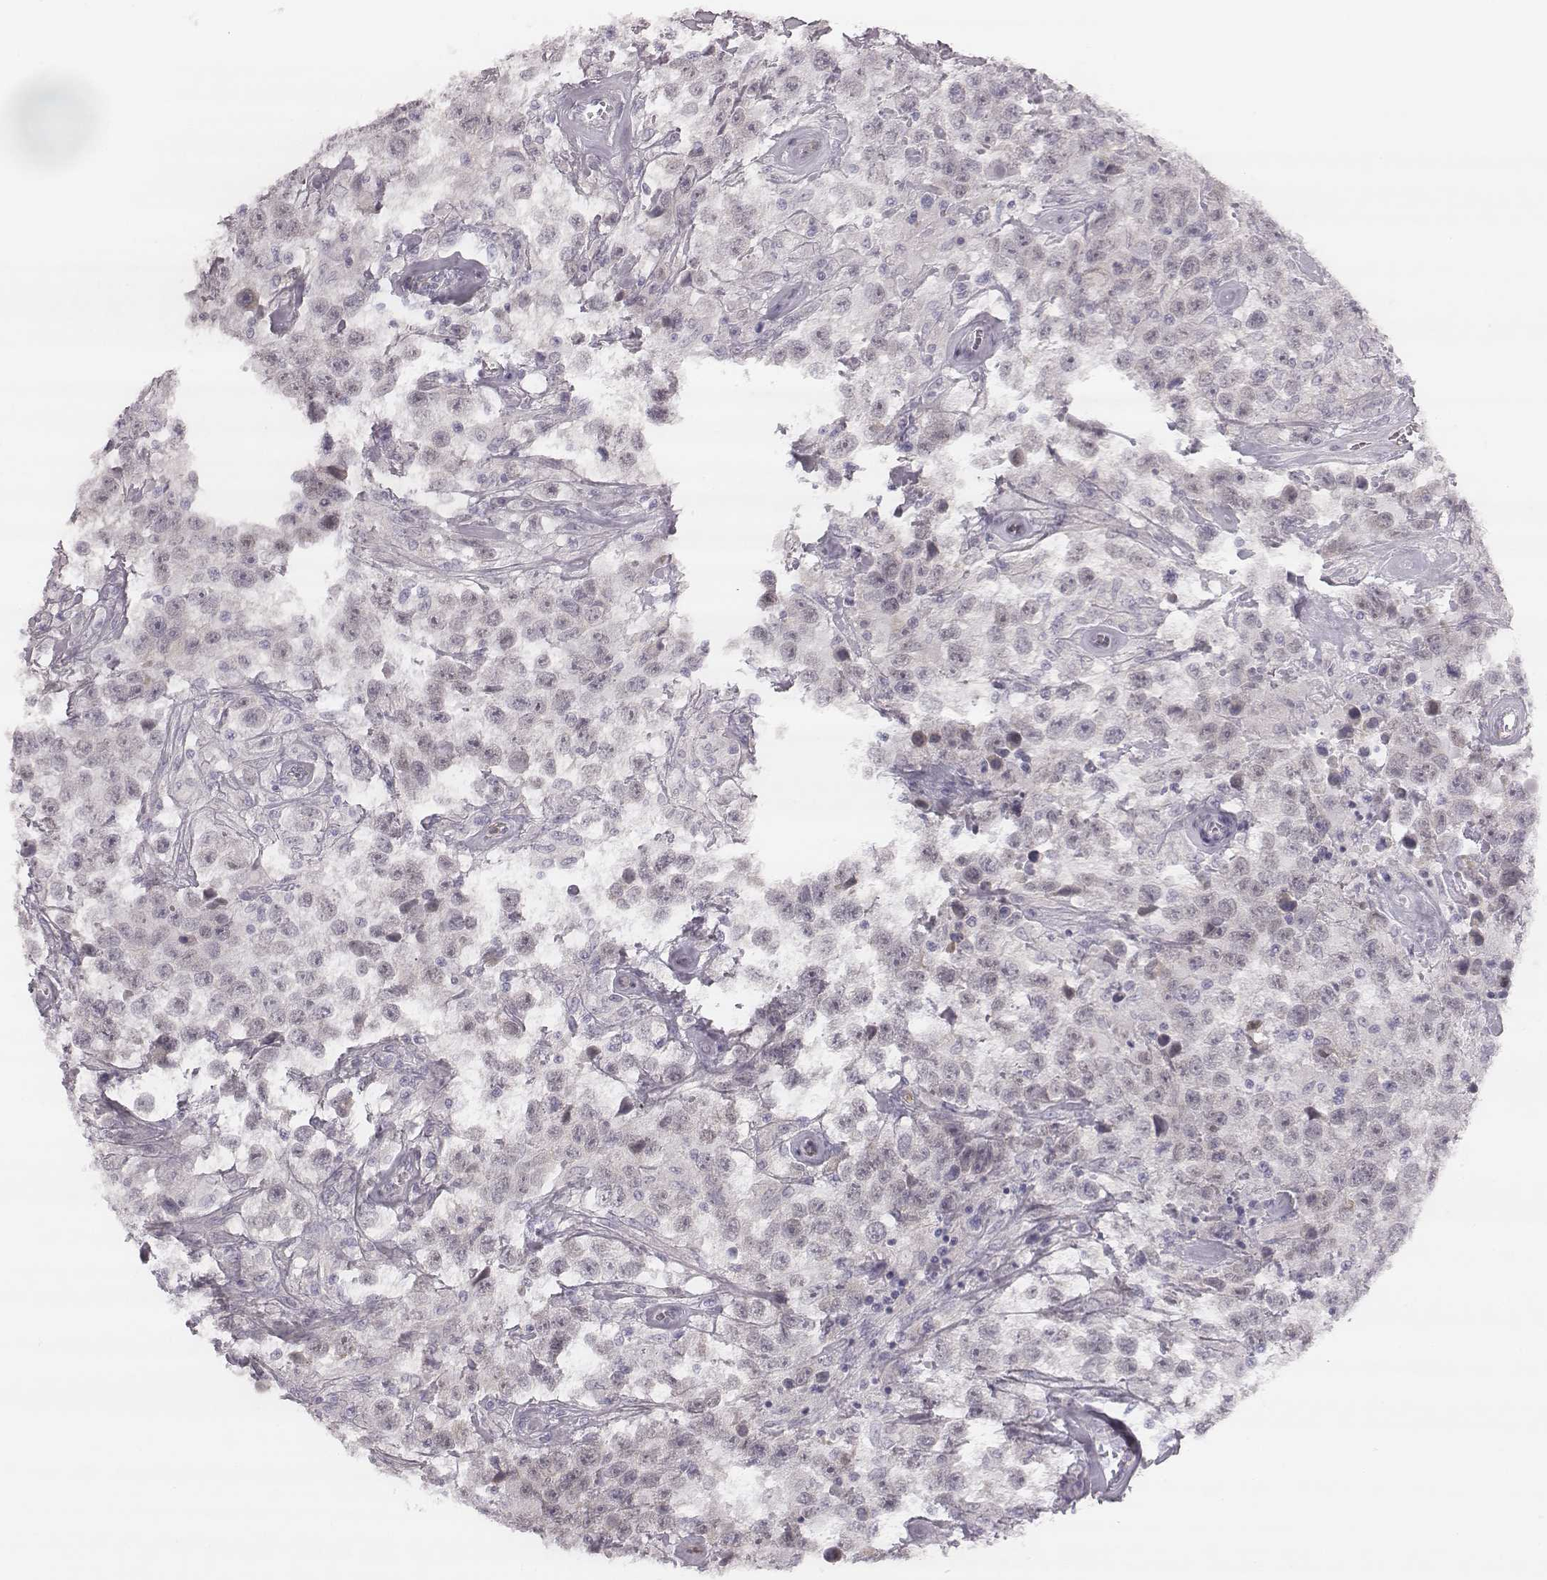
{"staining": {"intensity": "negative", "quantity": "none", "location": "none"}, "tissue": "testis cancer", "cell_type": "Tumor cells", "image_type": "cancer", "snomed": [{"axis": "morphology", "description": "Seminoma, NOS"}, {"axis": "topography", "description": "Testis"}], "caption": "A photomicrograph of human testis cancer is negative for staining in tumor cells. The staining is performed using DAB (3,3'-diaminobenzidine) brown chromogen with nuclei counter-stained in using hematoxylin.", "gene": "KCNJ12", "patient": {"sex": "male", "age": 43}}